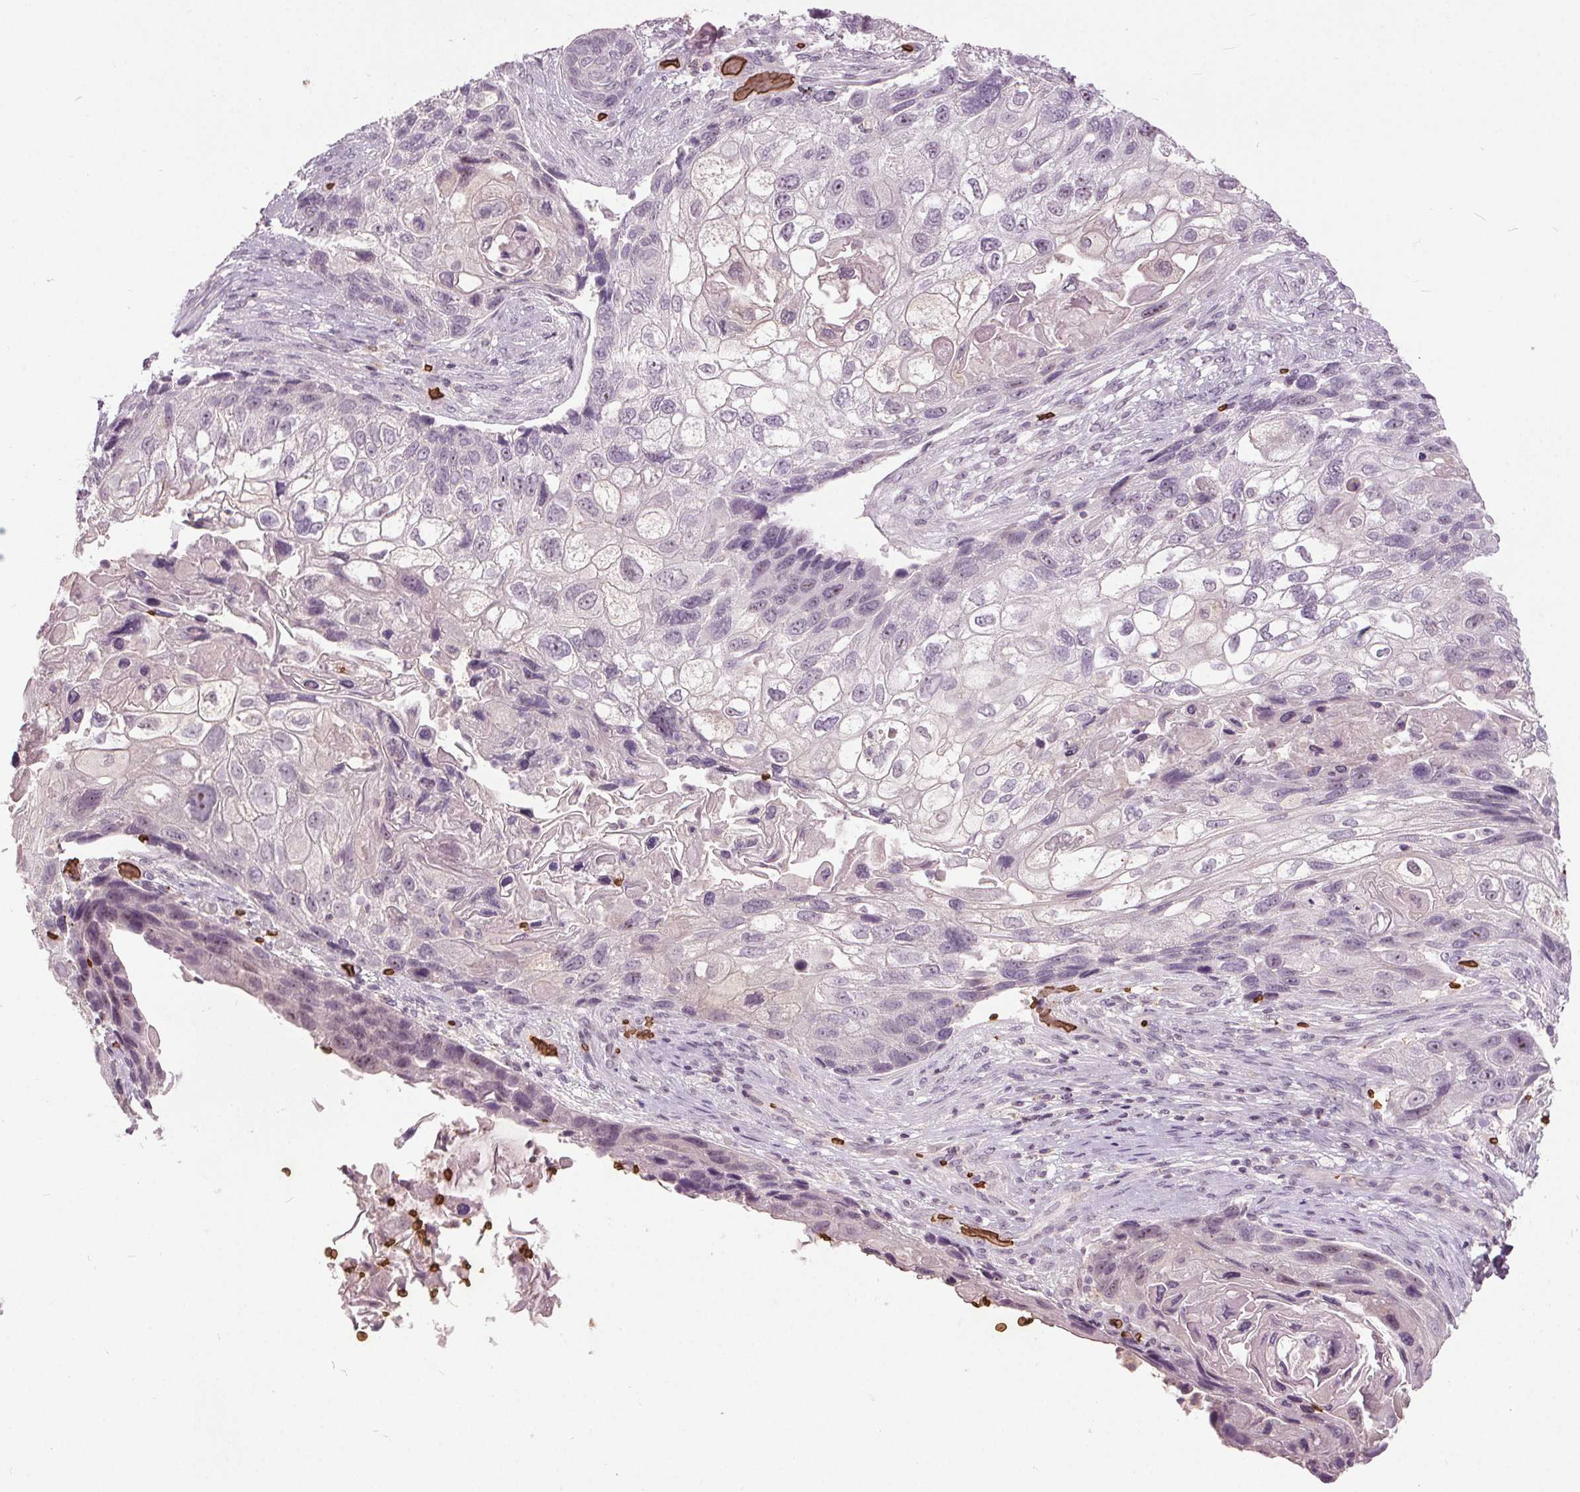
{"staining": {"intensity": "negative", "quantity": "none", "location": "none"}, "tissue": "lung cancer", "cell_type": "Tumor cells", "image_type": "cancer", "snomed": [{"axis": "morphology", "description": "Squamous cell carcinoma, NOS"}, {"axis": "topography", "description": "Lung"}], "caption": "A micrograph of human lung squamous cell carcinoma is negative for staining in tumor cells.", "gene": "SLC4A1", "patient": {"sex": "male", "age": 69}}